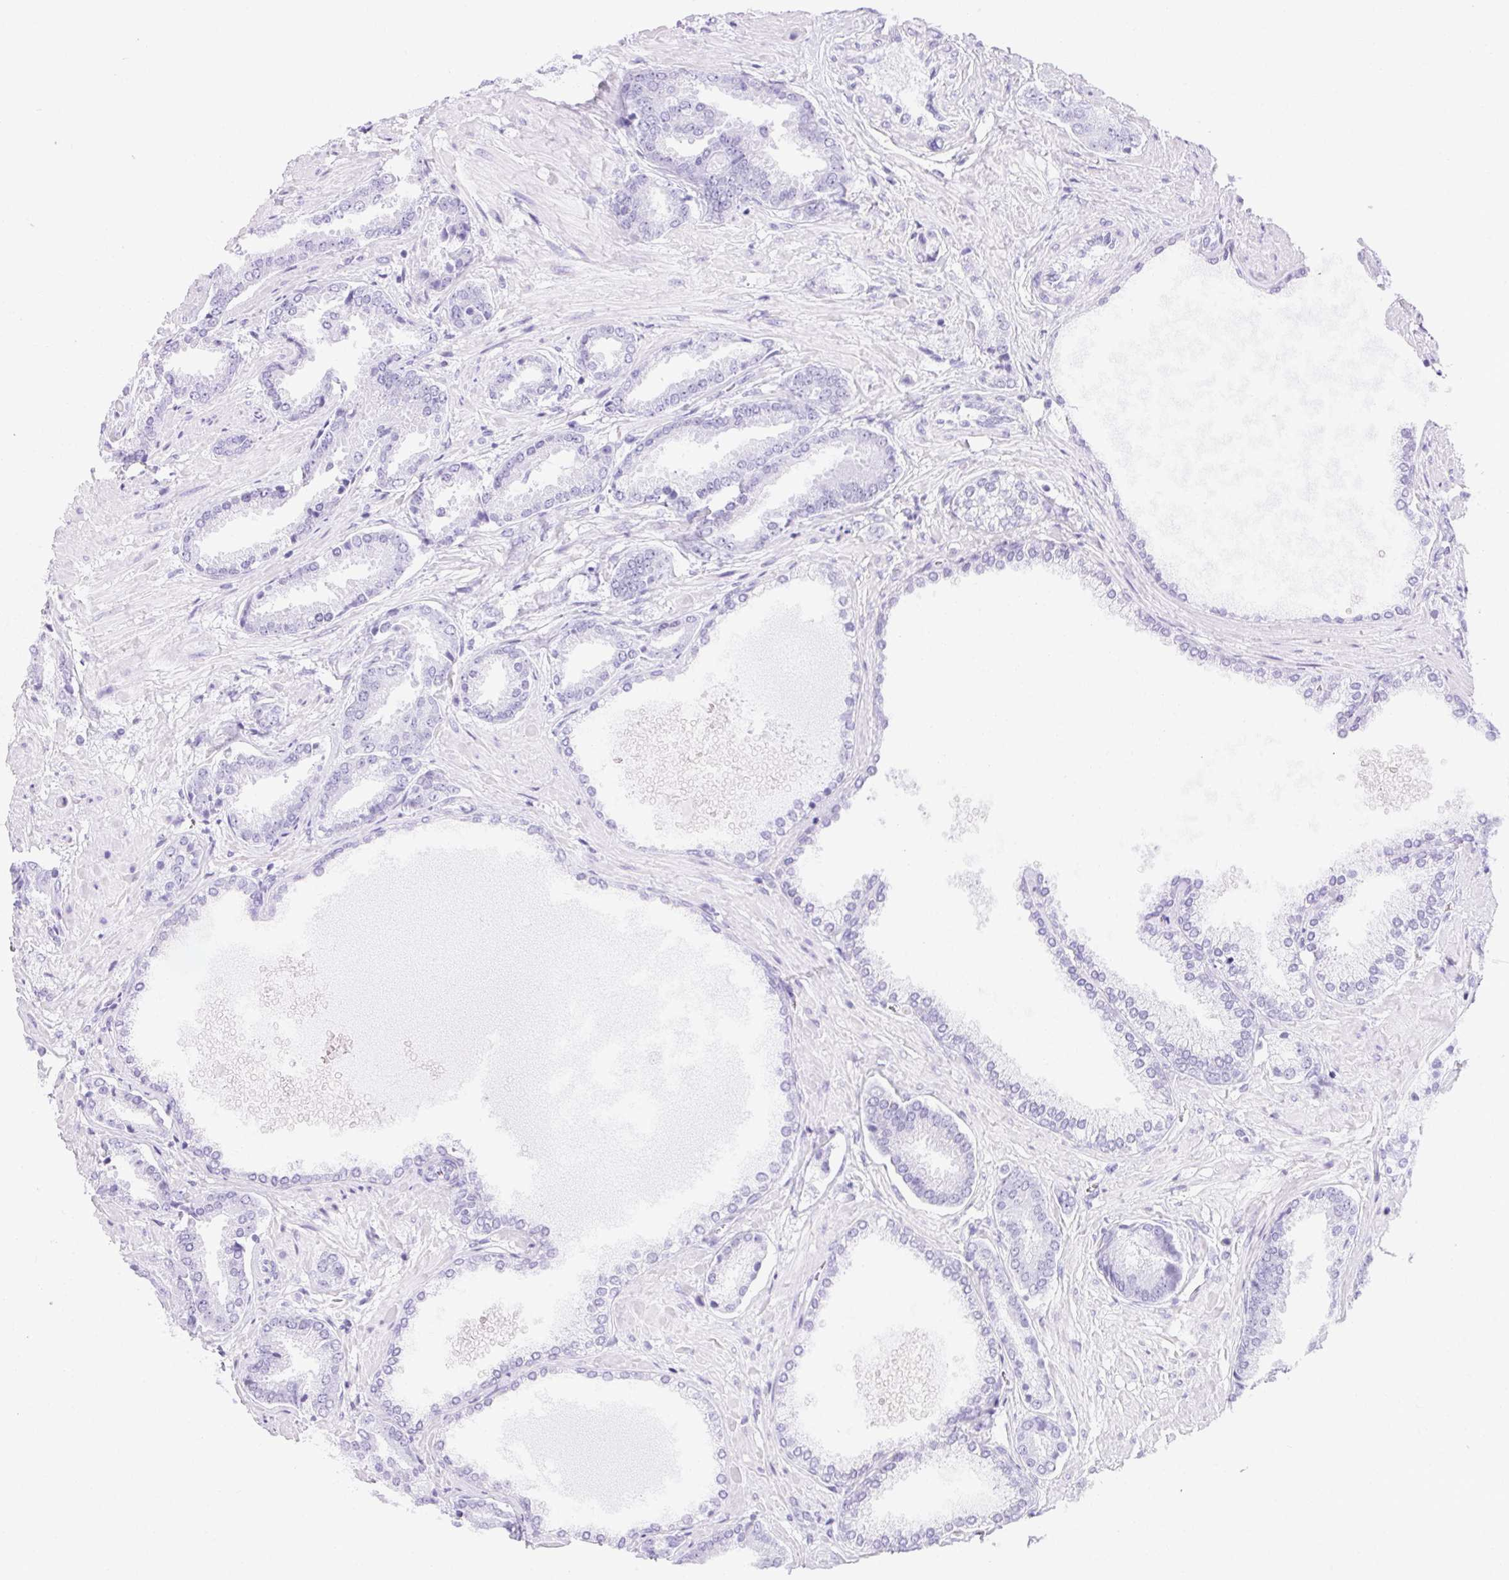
{"staining": {"intensity": "negative", "quantity": "none", "location": "none"}, "tissue": "prostate cancer", "cell_type": "Tumor cells", "image_type": "cancer", "snomed": [{"axis": "morphology", "description": "Adenocarcinoma, High grade"}, {"axis": "topography", "description": "Prostate"}], "caption": "DAB immunohistochemical staining of human prostate cancer exhibits no significant expression in tumor cells.", "gene": "ASGR2", "patient": {"sex": "male", "age": 56}}